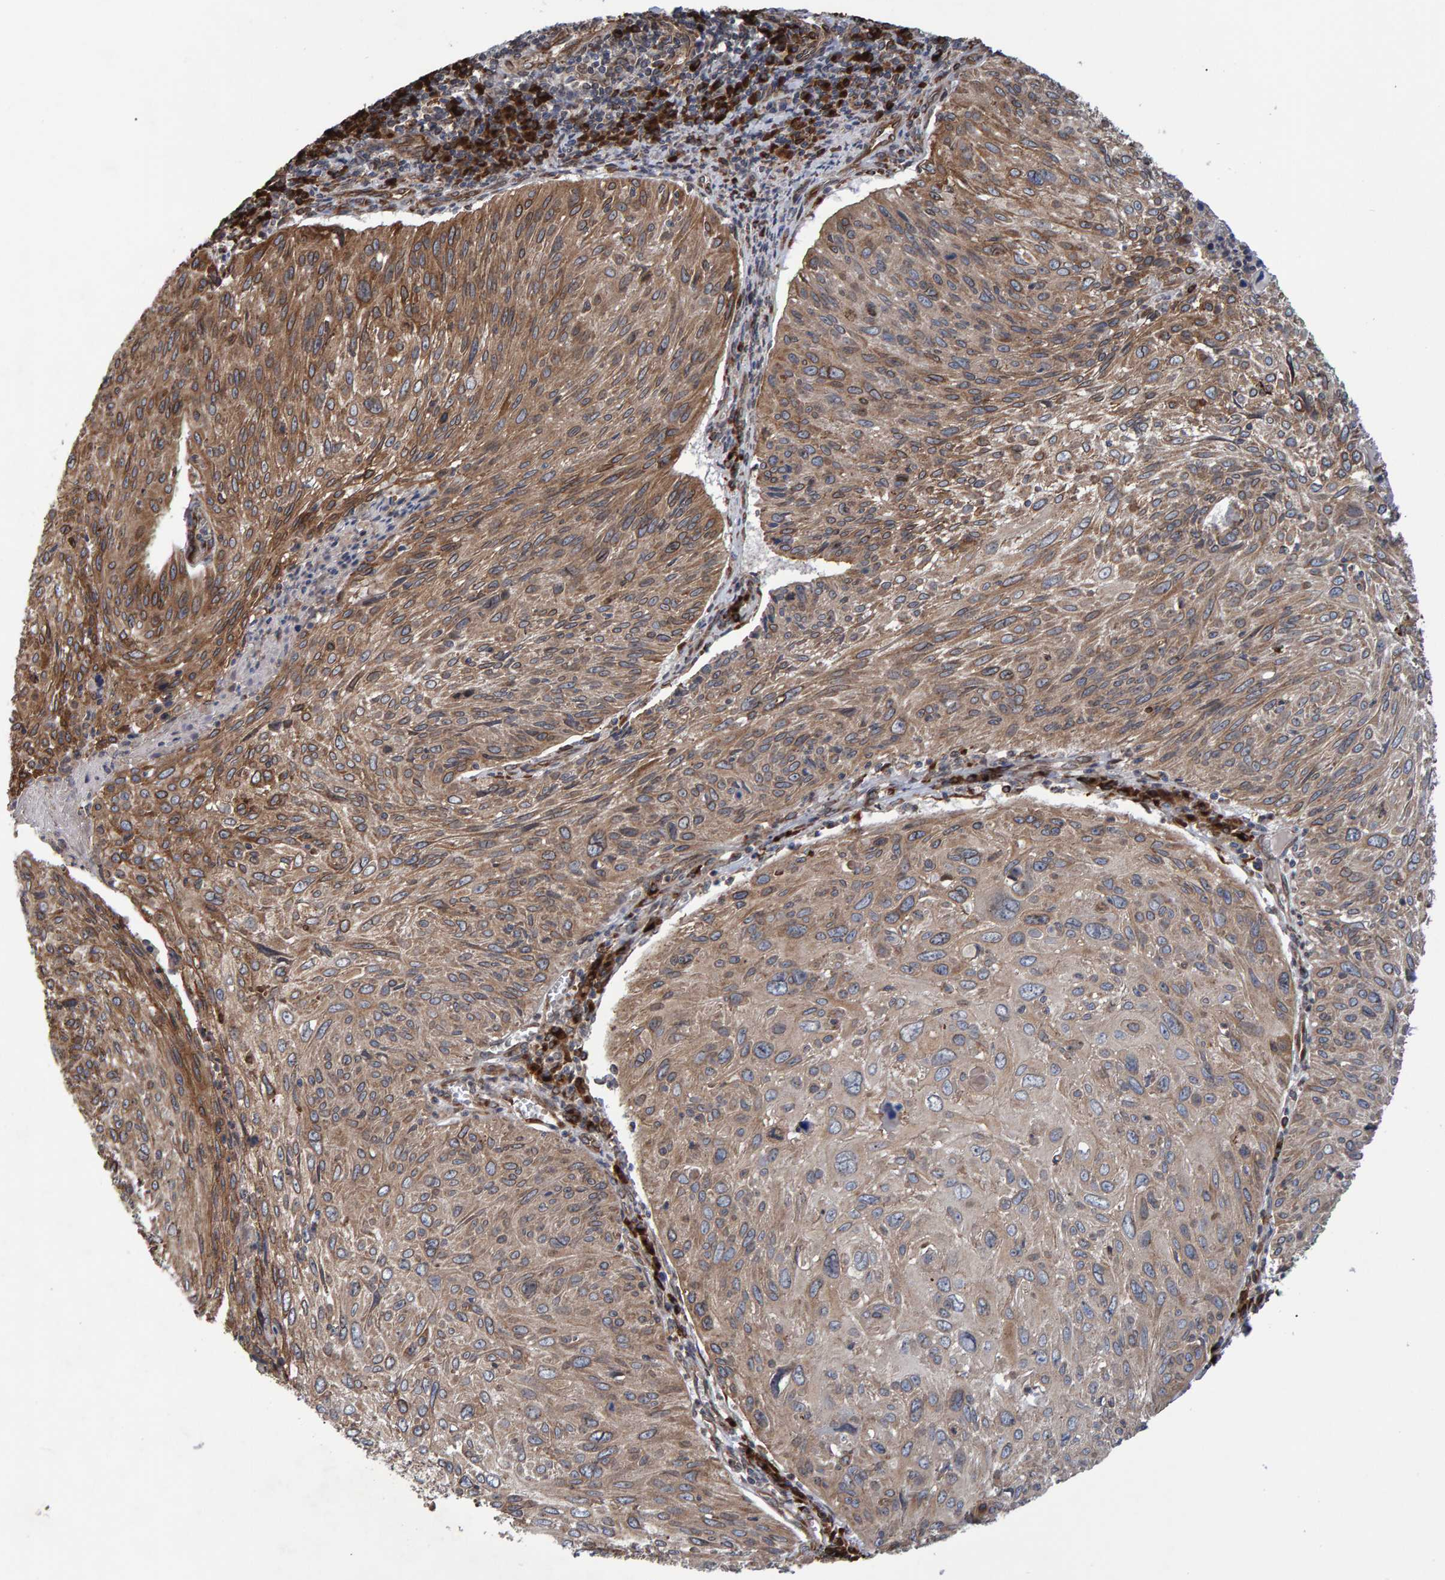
{"staining": {"intensity": "moderate", "quantity": ">75%", "location": "cytoplasmic/membranous"}, "tissue": "cervical cancer", "cell_type": "Tumor cells", "image_type": "cancer", "snomed": [{"axis": "morphology", "description": "Squamous cell carcinoma, NOS"}, {"axis": "topography", "description": "Cervix"}], "caption": "High-magnification brightfield microscopy of cervical cancer (squamous cell carcinoma) stained with DAB (brown) and counterstained with hematoxylin (blue). tumor cells exhibit moderate cytoplasmic/membranous staining is identified in about>75% of cells. (DAB (3,3'-diaminobenzidine) = brown stain, brightfield microscopy at high magnification).", "gene": "FAM117A", "patient": {"sex": "female", "age": 51}}